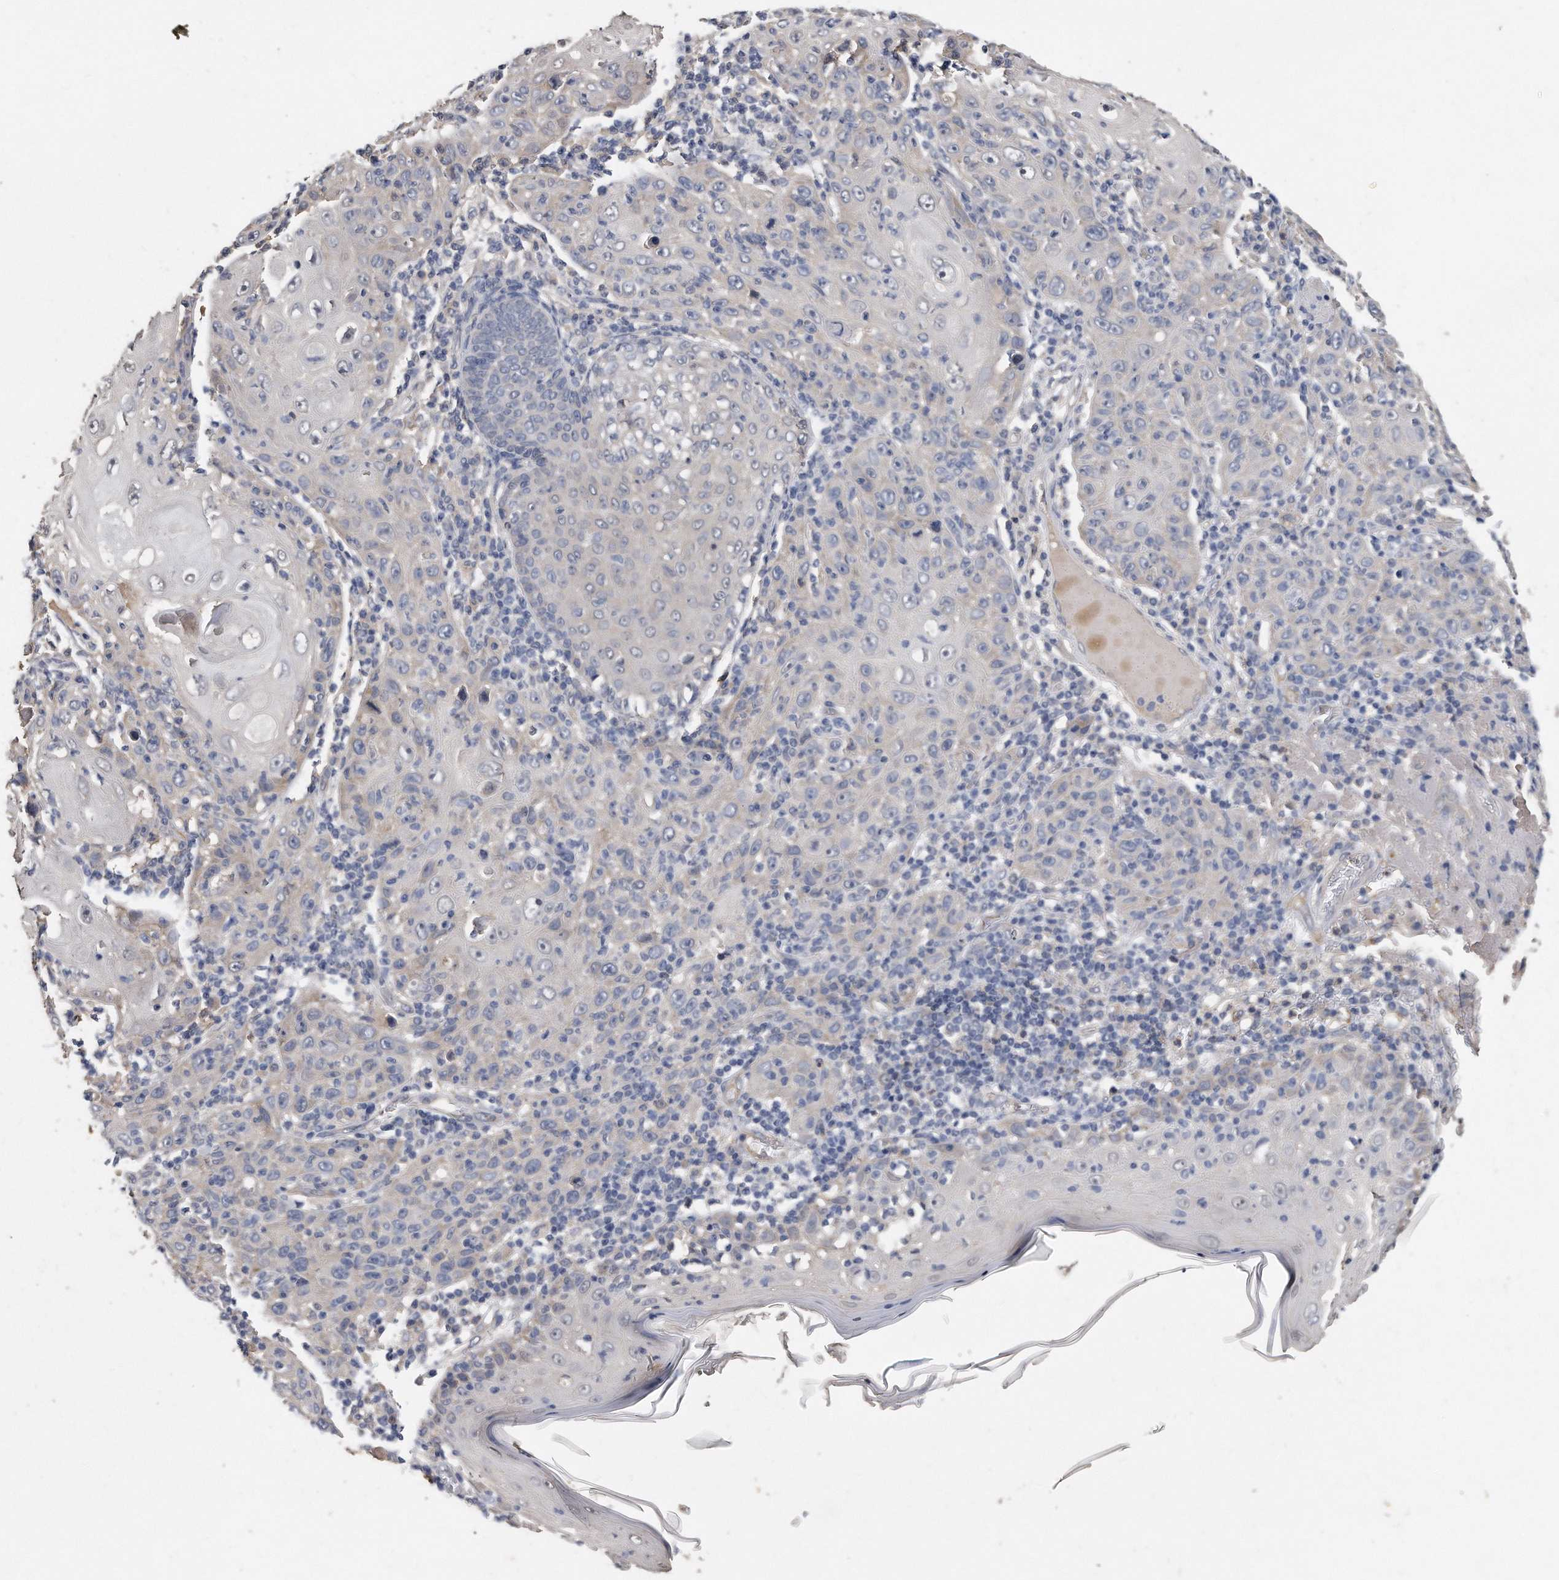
{"staining": {"intensity": "negative", "quantity": "none", "location": "none"}, "tissue": "skin cancer", "cell_type": "Tumor cells", "image_type": "cancer", "snomed": [{"axis": "morphology", "description": "Squamous cell carcinoma, NOS"}, {"axis": "topography", "description": "Skin"}], "caption": "Skin squamous cell carcinoma was stained to show a protein in brown. There is no significant staining in tumor cells.", "gene": "HOMER3", "patient": {"sex": "female", "age": 88}}